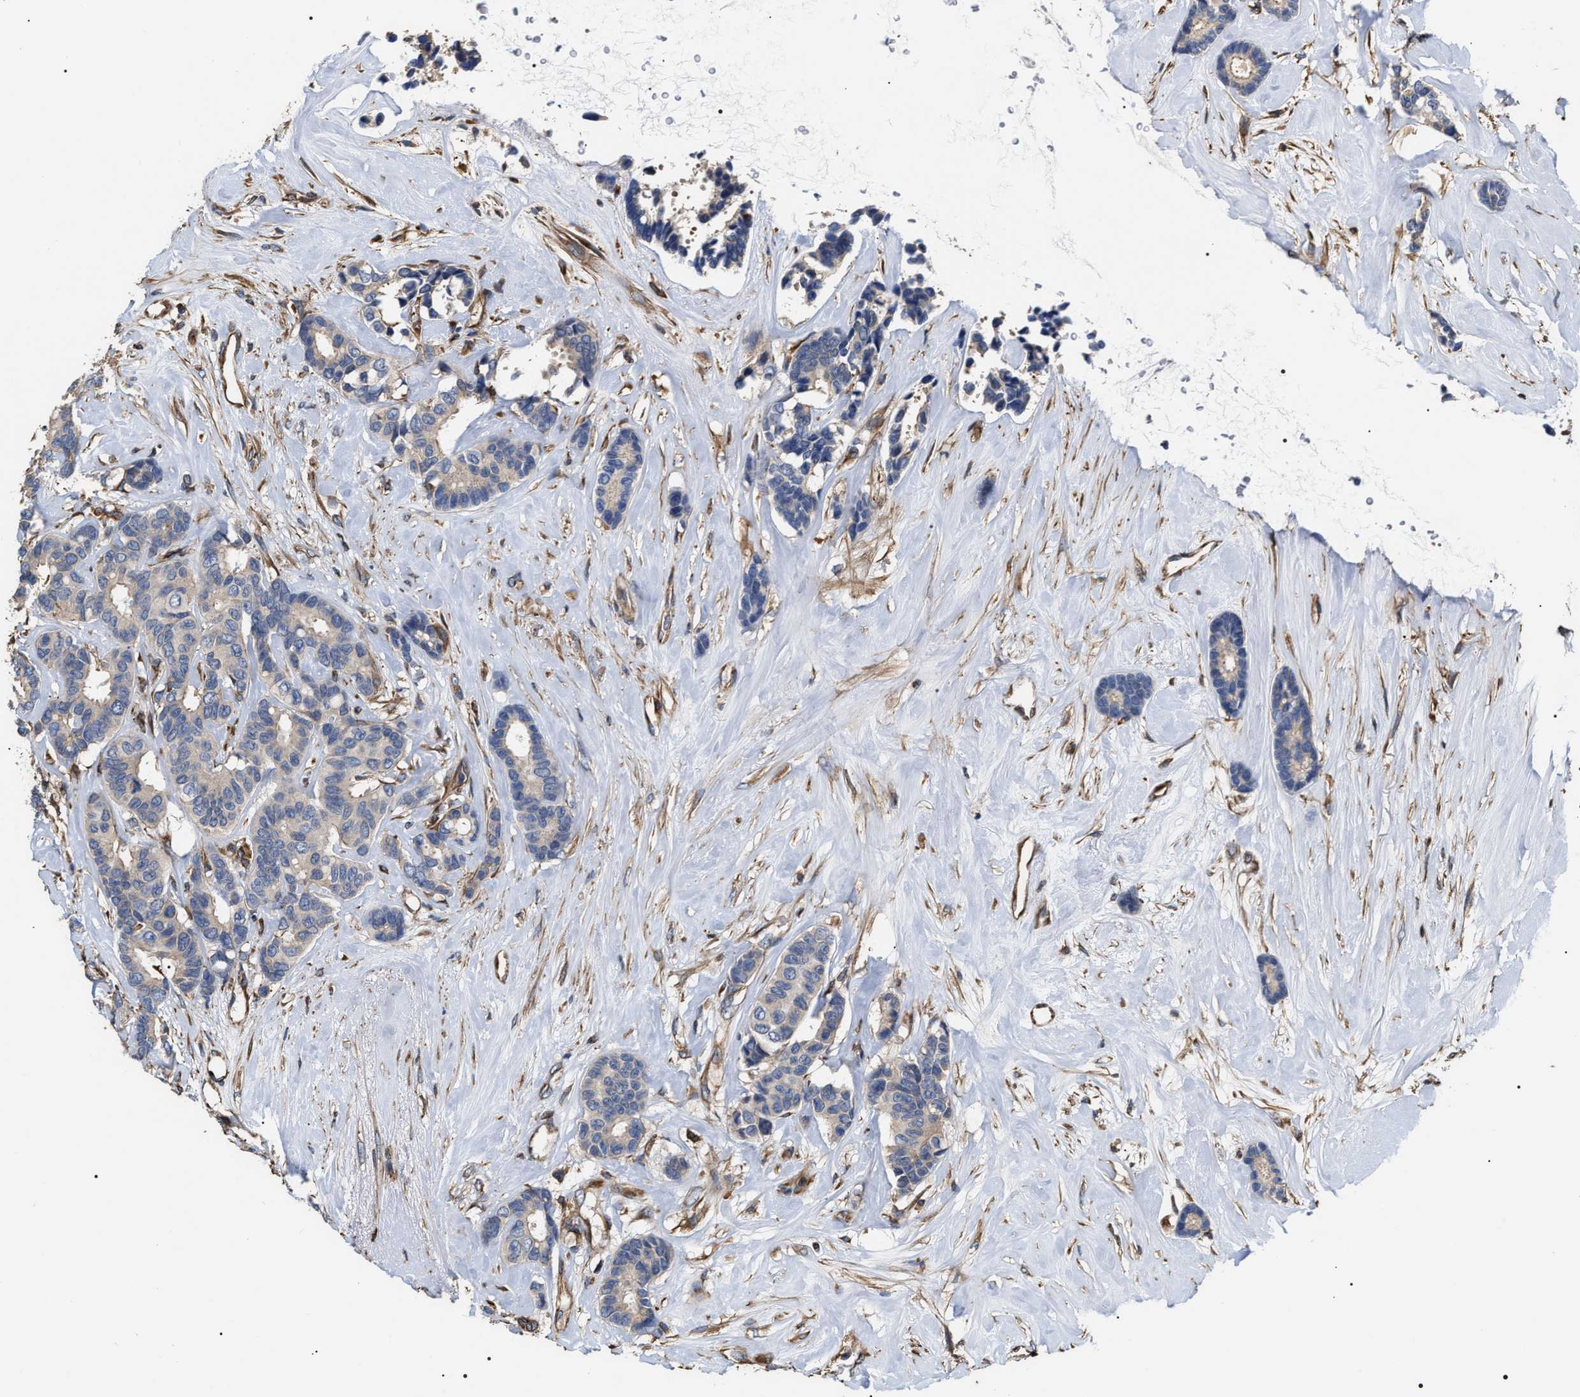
{"staining": {"intensity": "negative", "quantity": "none", "location": "none"}, "tissue": "breast cancer", "cell_type": "Tumor cells", "image_type": "cancer", "snomed": [{"axis": "morphology", "description": "Duct carcinoma"}, {"axis": "topography", "description": "Breast"}], "caption": "A high-resolution micrograph shows immunohistochemistry (IHC) staining of breast cancer, which shows no significant staining in tumor cells. Nuclei are stained in blue.", "gene": "TSPAN33", "patient": {"sex": "female", "age": 87}}